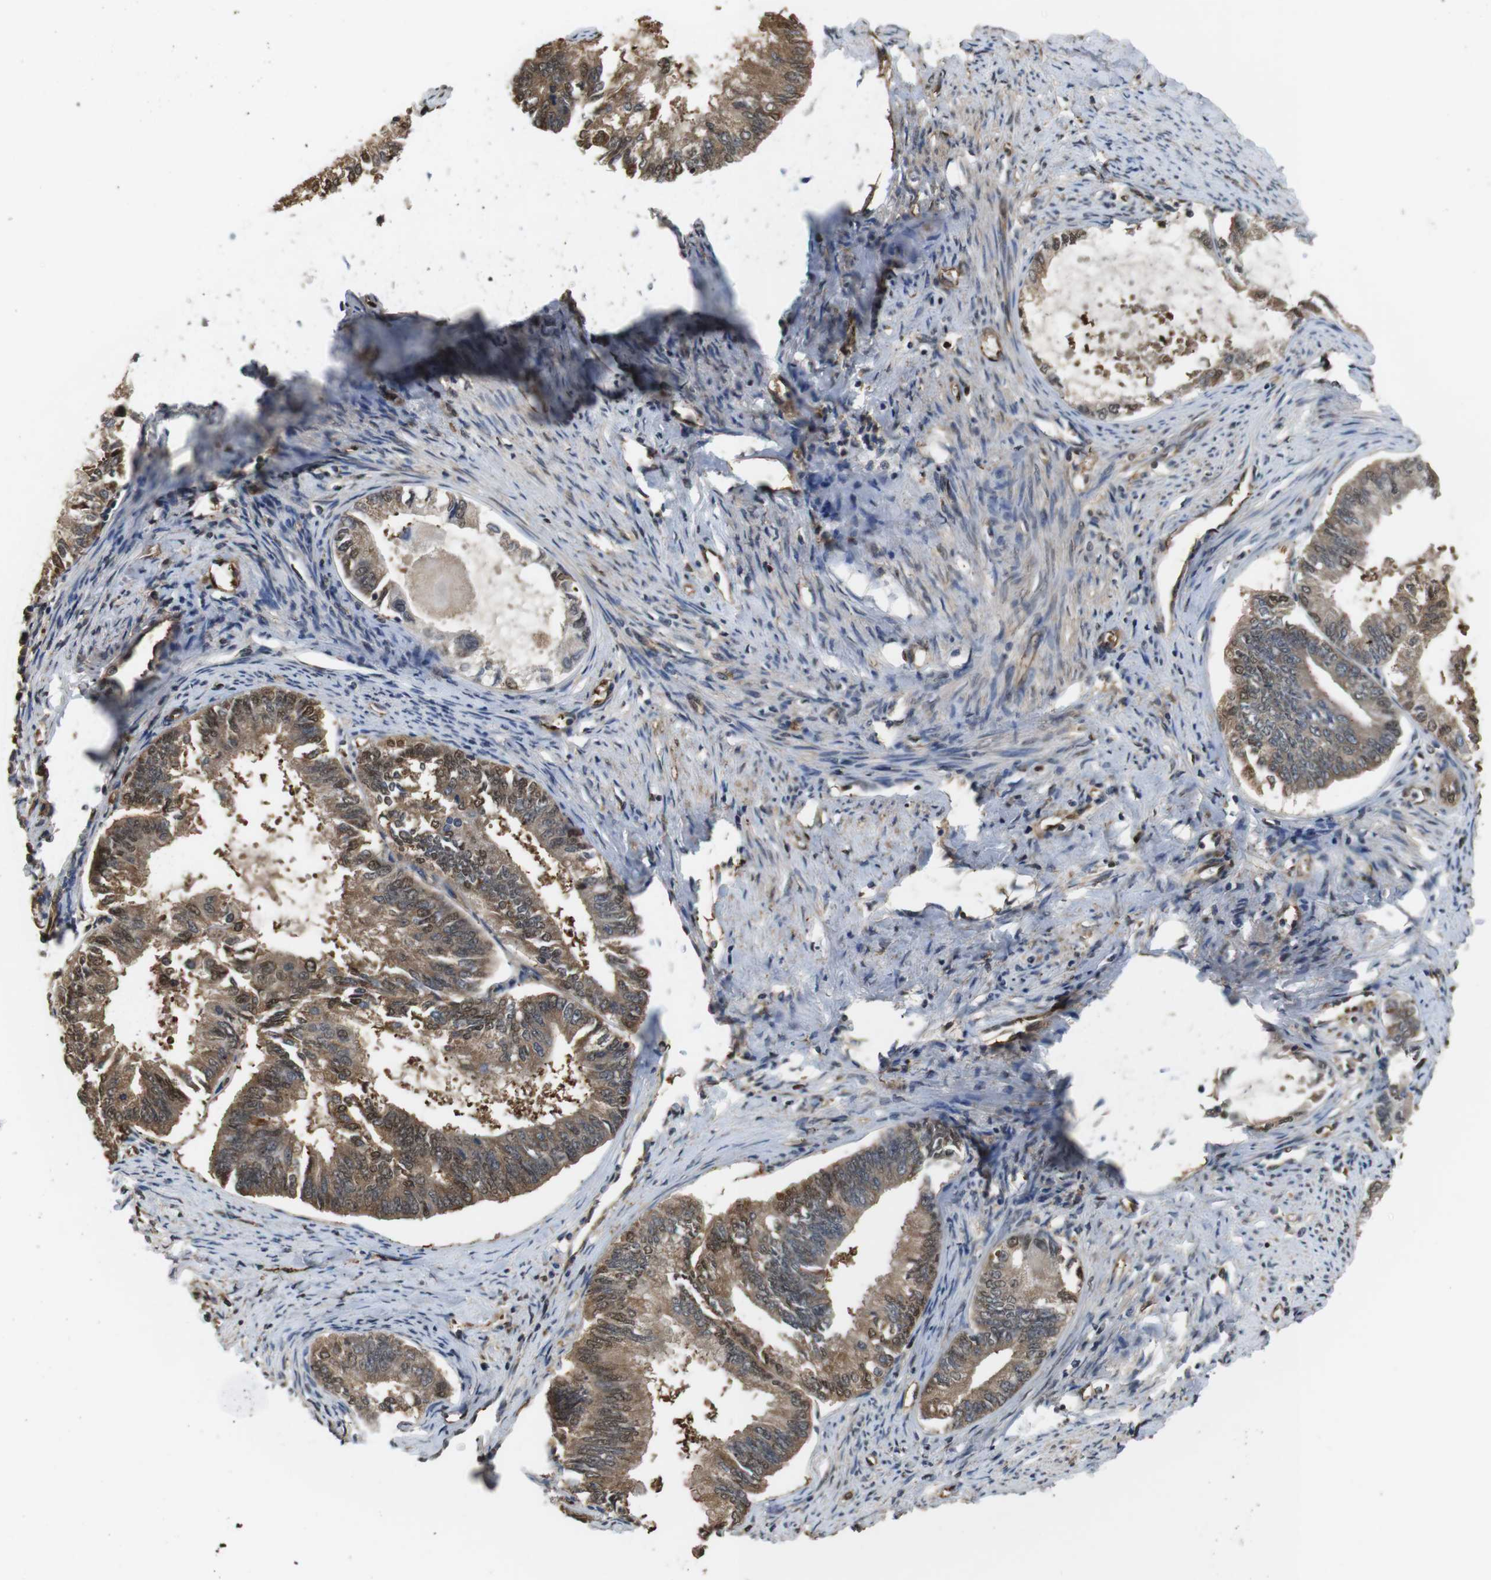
{"staining": {"intensity": "moderate", "quantity": ">75%", "location": "cytoplasmic/membranous,nuclear"}, "tissue": "endometrial cancer", "cell_type": "Tumor cells", "image_type": "cancer", "snomed": [{"axis": "morphology", "description": "Adenocarcinoma, NOS"}, {"axis": "topography", "description": "Endometrium"}], "caption": "Immunohistochemical staining of human endometrial cancer (adenocarcinoma) demonstrates medium levels of moderate cytoplasmic/membranous and nuclear staining in approximately >75% of tumor cells.", "gene": "LDHA", "patient": {"sex": "female", "age": 86}}